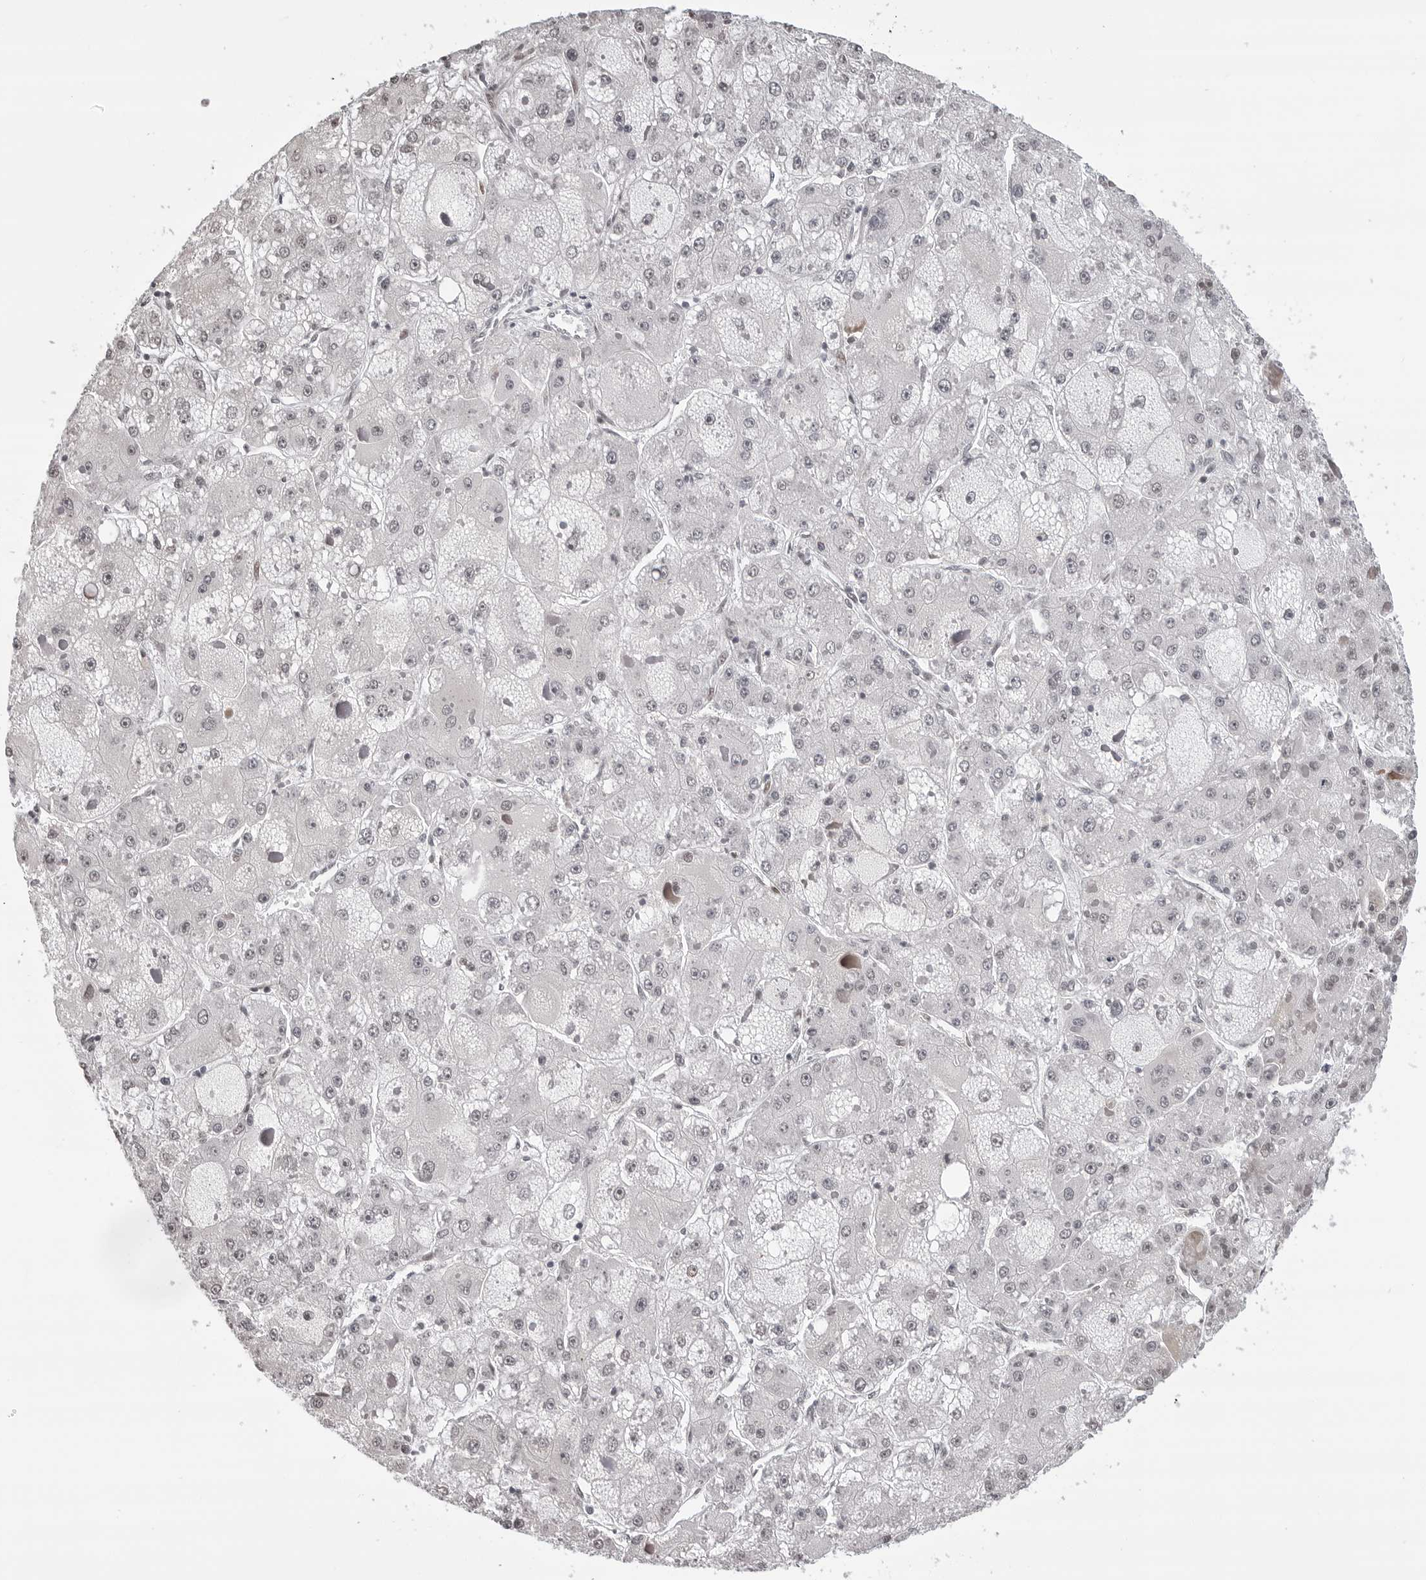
{"staining": {"intensity": "negative", "quantity": "none", "location": "none"}, "tissue": "liver cancer", "cell_type": "Tumor cells", "image_type": "cancer", "snomed": [{"axis": "morphology", "description": "Carcinoma, Hepatocellular, NOS"}, {"axis": "topography", "description": "Liver"}], "caption": "Protein analysis of hepatocellular carcinoma (liver) exhibits no significant staining in tumor cells.", "gene": "PHF3", "patient": {"sex": "female", "age": 73}}